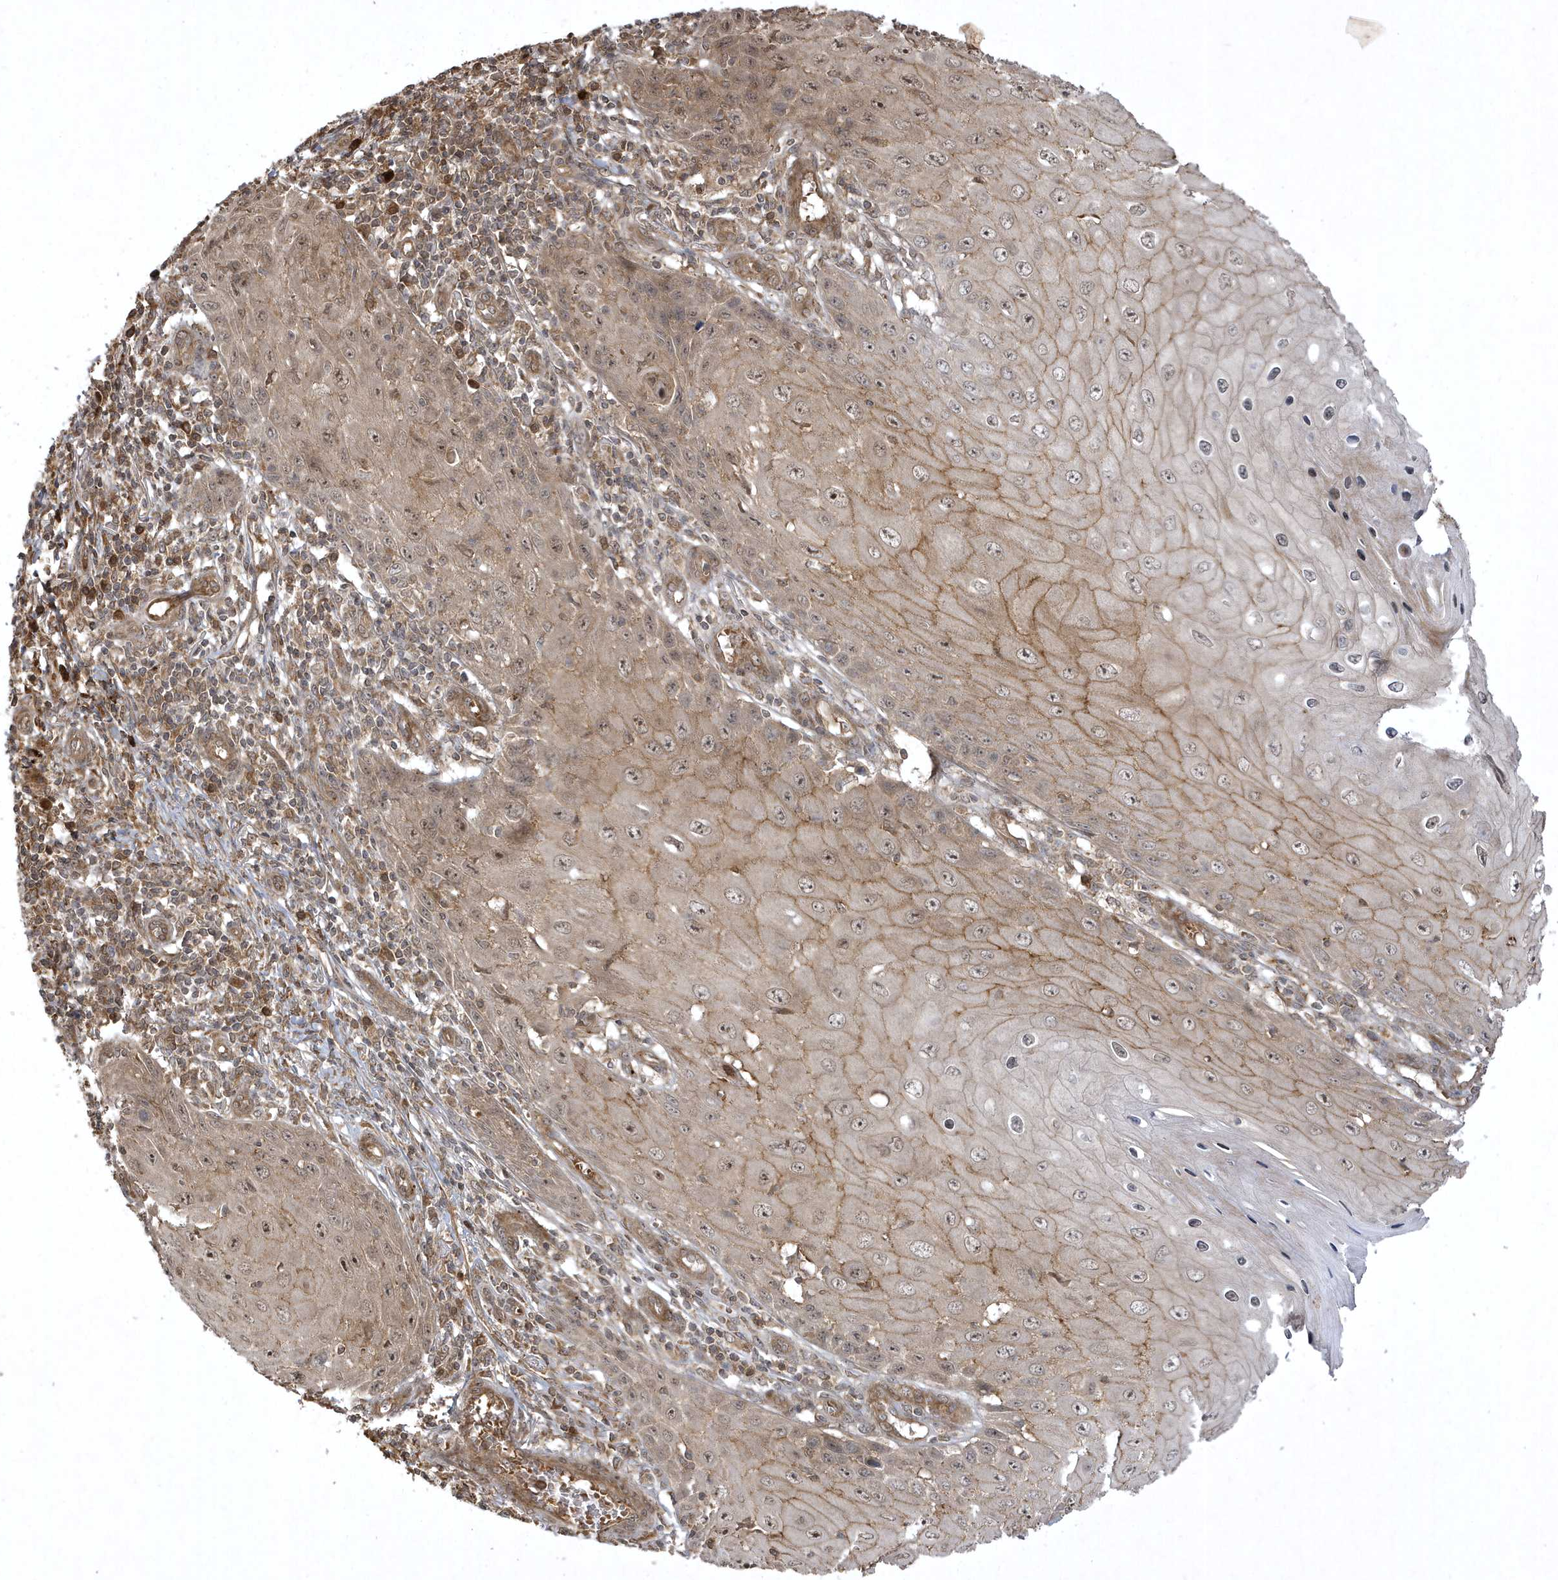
{"staining": {"intensity": "weak", "quantity": ">75%", "location": "cytoplasmic/membranous,nuclear"}, "tissue": "skin cancer", "cell_type": "Tumor cells", "image_type": "cancer", "snomed": [{"axis": "morphology", "description": "Squamous cell carcinoma, NOS"}, {"axis": "topography", "description": "Skin"}], "caption": "An image showing weak cytoplasmic/membranous and nuclear expression in about >75% of tumor cells in skin squamous cell carcinoma, as visualized by brown immunohistochemical staining.", "gene": "FAM83C", "patient": {"sex": "female", "age": 73}}